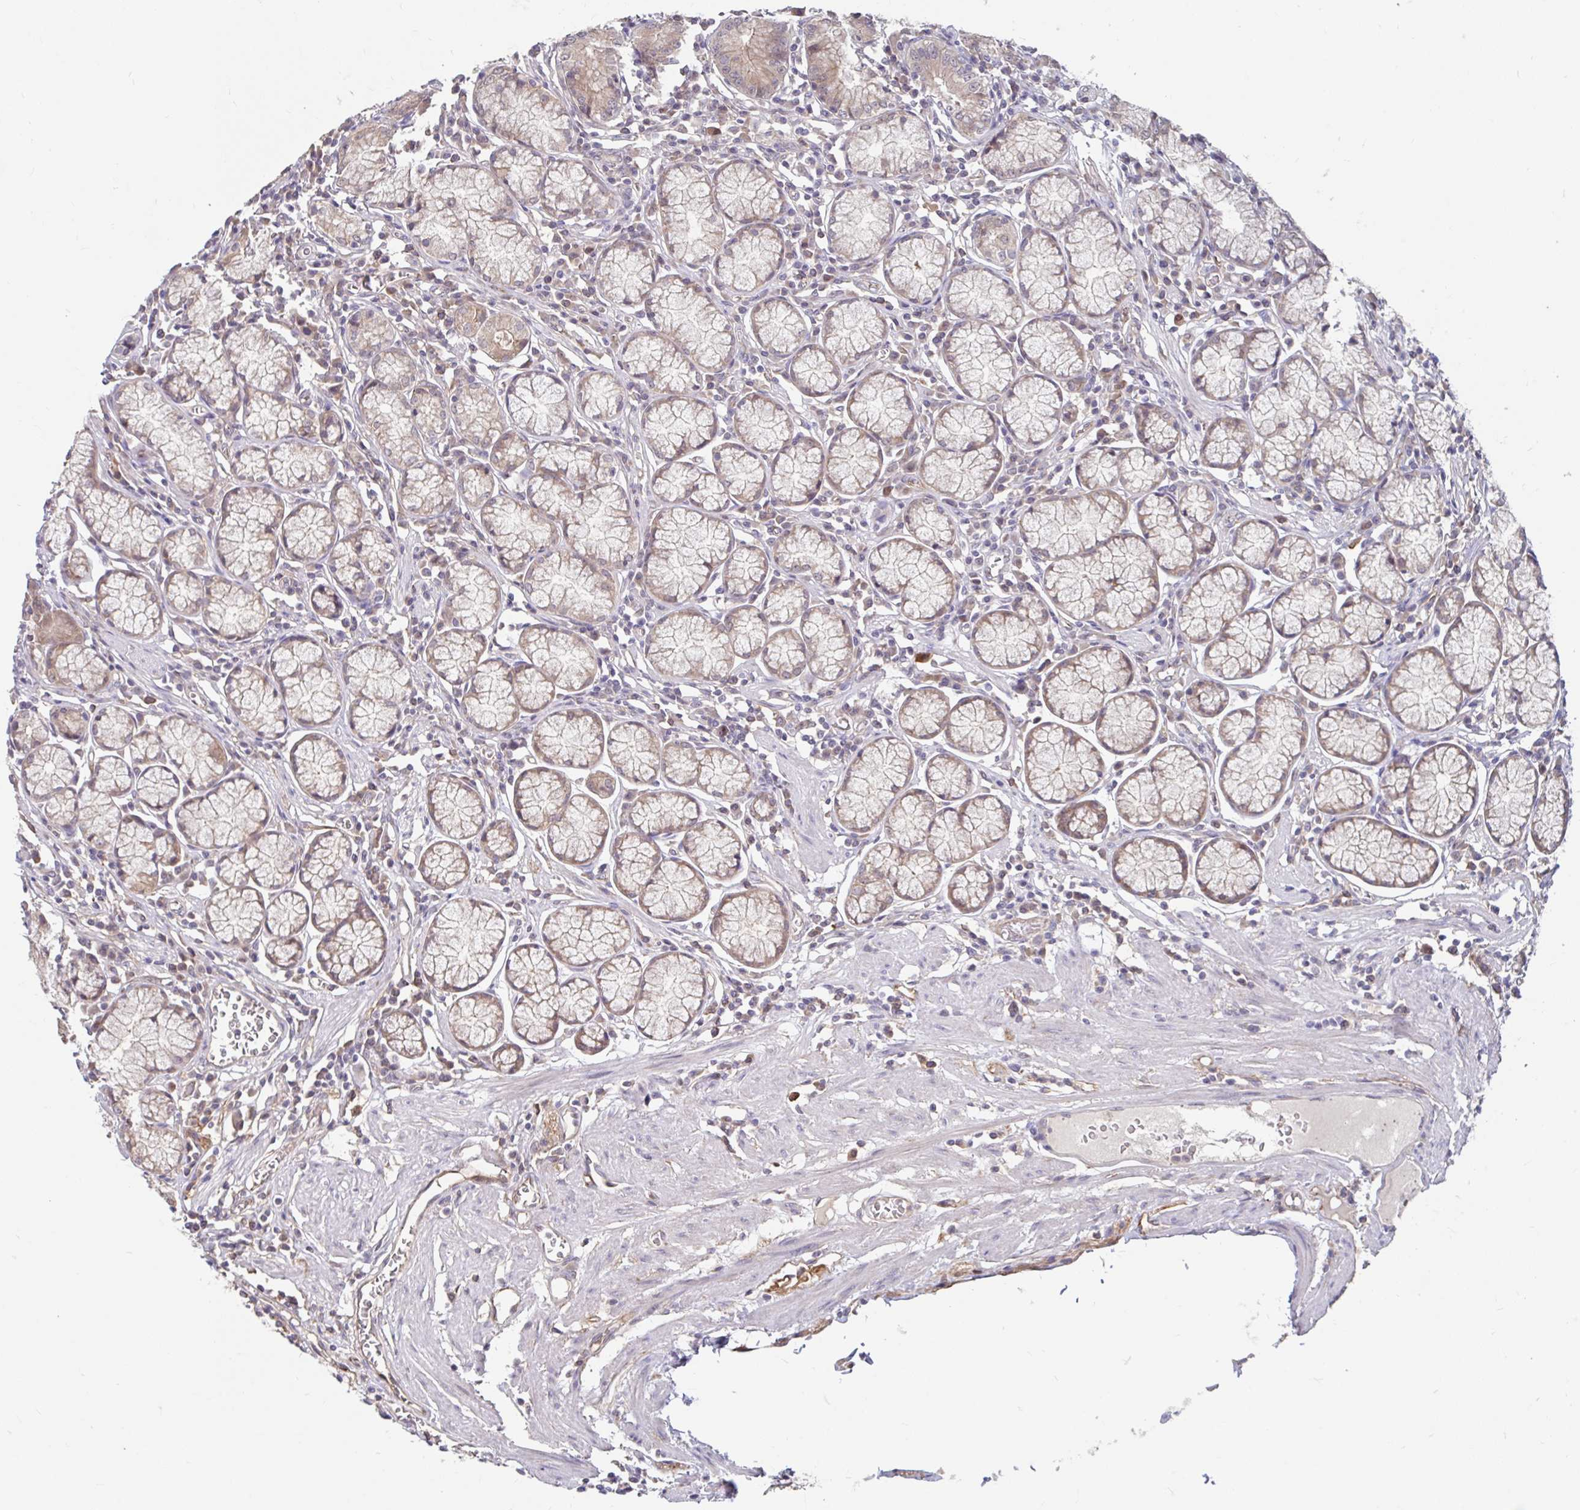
{"staining": {"intensity": "weak", "quantity": ">75%", "location": "cytoplasmic/membranous"}, "tissue": "stomach", "cell_type": "Glandular cells", "image_type": "normal", "snomed": [{"axis": "morphology", "description": "Normal tissue, NOS"}, {"axis": "topography", "description": "Stomach"}], "caption": "Immunohistochemical staining of normal stomach exhibits >75% levels of weak cytoplasmic/membranous protein staining in about >75% of glandular cells.", "gene": "STYXL1", "patient": {"sex": "male", "age": 55}}